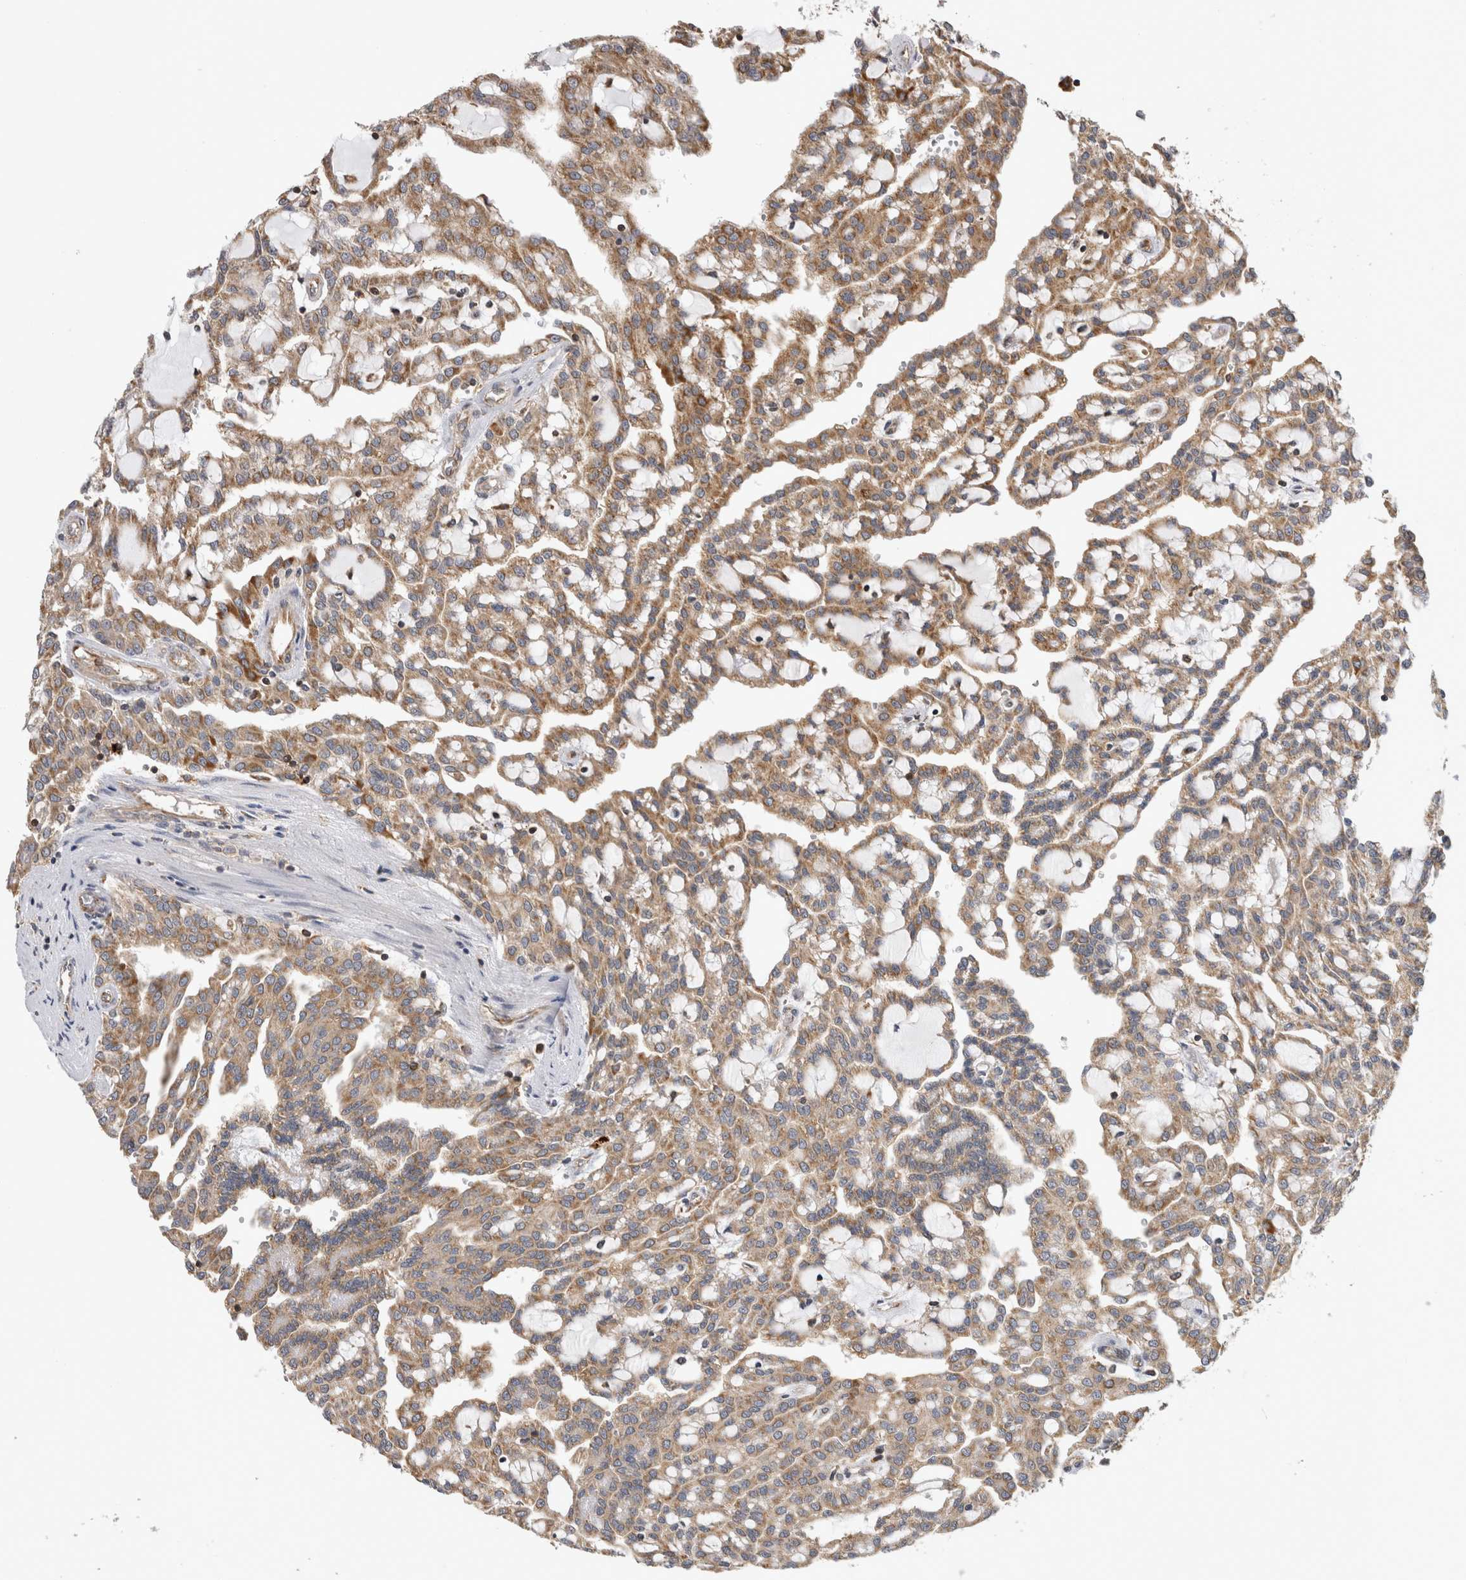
{"staining": {"intensity": "moderate", "quantity": ">75%", "location": "cytoplasmic/membranous"}, "tissue": "renal cancer", "cell_type": "Tumor cells", "image_type": "cancer", "snomed": [{"axis": "morphology", "description": "Adenocarcinoma, NOS"}, {"axis": "topography", "description": "Kidney"}], "caption": "A brown stain highlights moderate cytoplasmic/membranous staining of a protein in human renal cancer tumor cells. (Brightfield microscopy of DAB IHC at high magnification).", "gene": "GRIK2", "patient": {"sex": "male", "age": 63}}